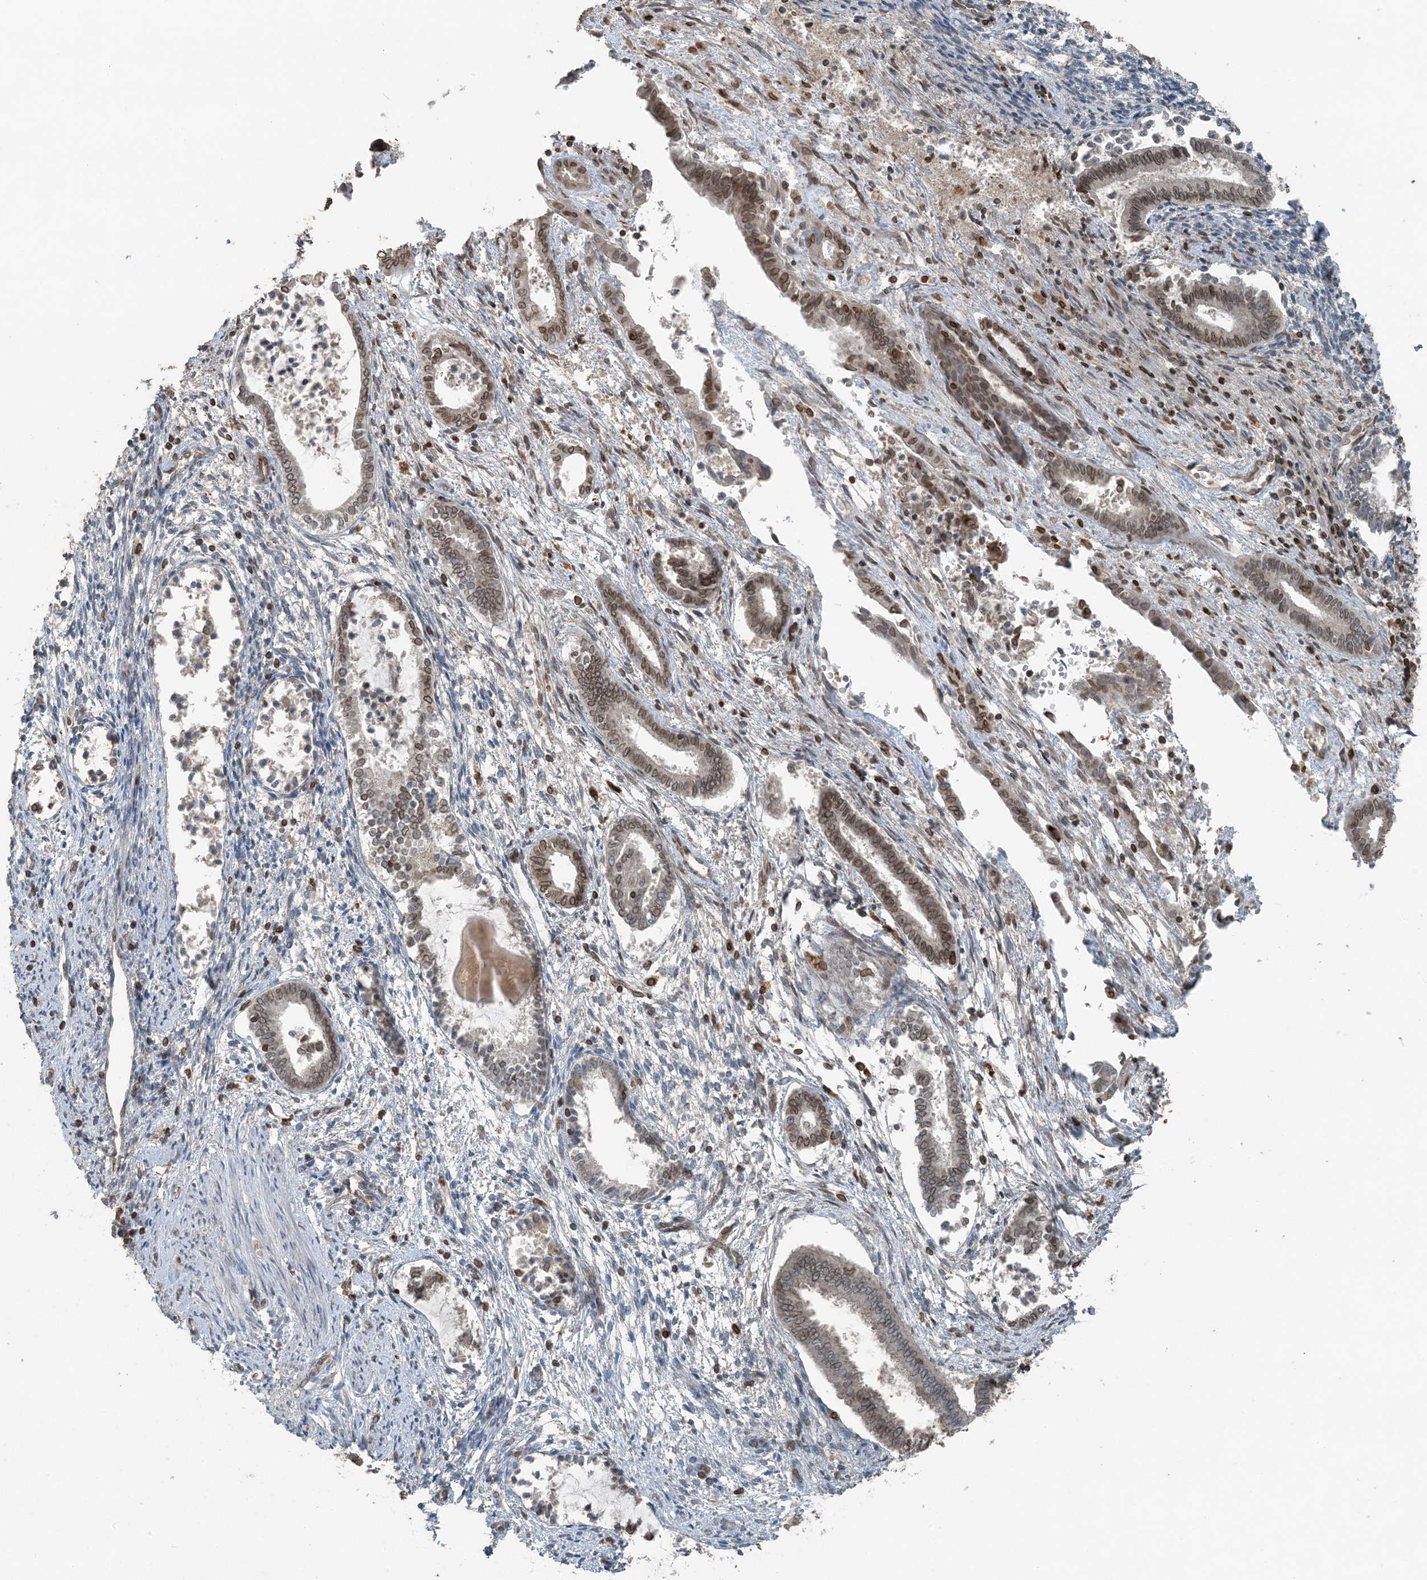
{"staining": {"intensity": "moderate", "quantity": "<25%", "location": "cytoplasmic/membranous,nuclear"}, "tissue": "endometrium", "cell_type": "Cells in endometrial stroma", "image_type": "normal", "snomed": [{"axis": "morphology", "description": "Normal tissue, NOS"}, {"axis": "topography", "description": "Endometrium"}], "caption": "Immunohistochemistry (IHC) of unremarkable human endometrium exhibits low levels of moderate cytoplasmic/membranous,nuclear staining in approximately <25% of cells in endometrial stroma. The staining is performed using DAB (3,3'-diaminobenzidine) brown chromogen to label protein expression. The nuclei are counter-stained blue using hematoxylin.", "gene": "ZFAND2B", "patient": {"sex": "female", "age": 56}}